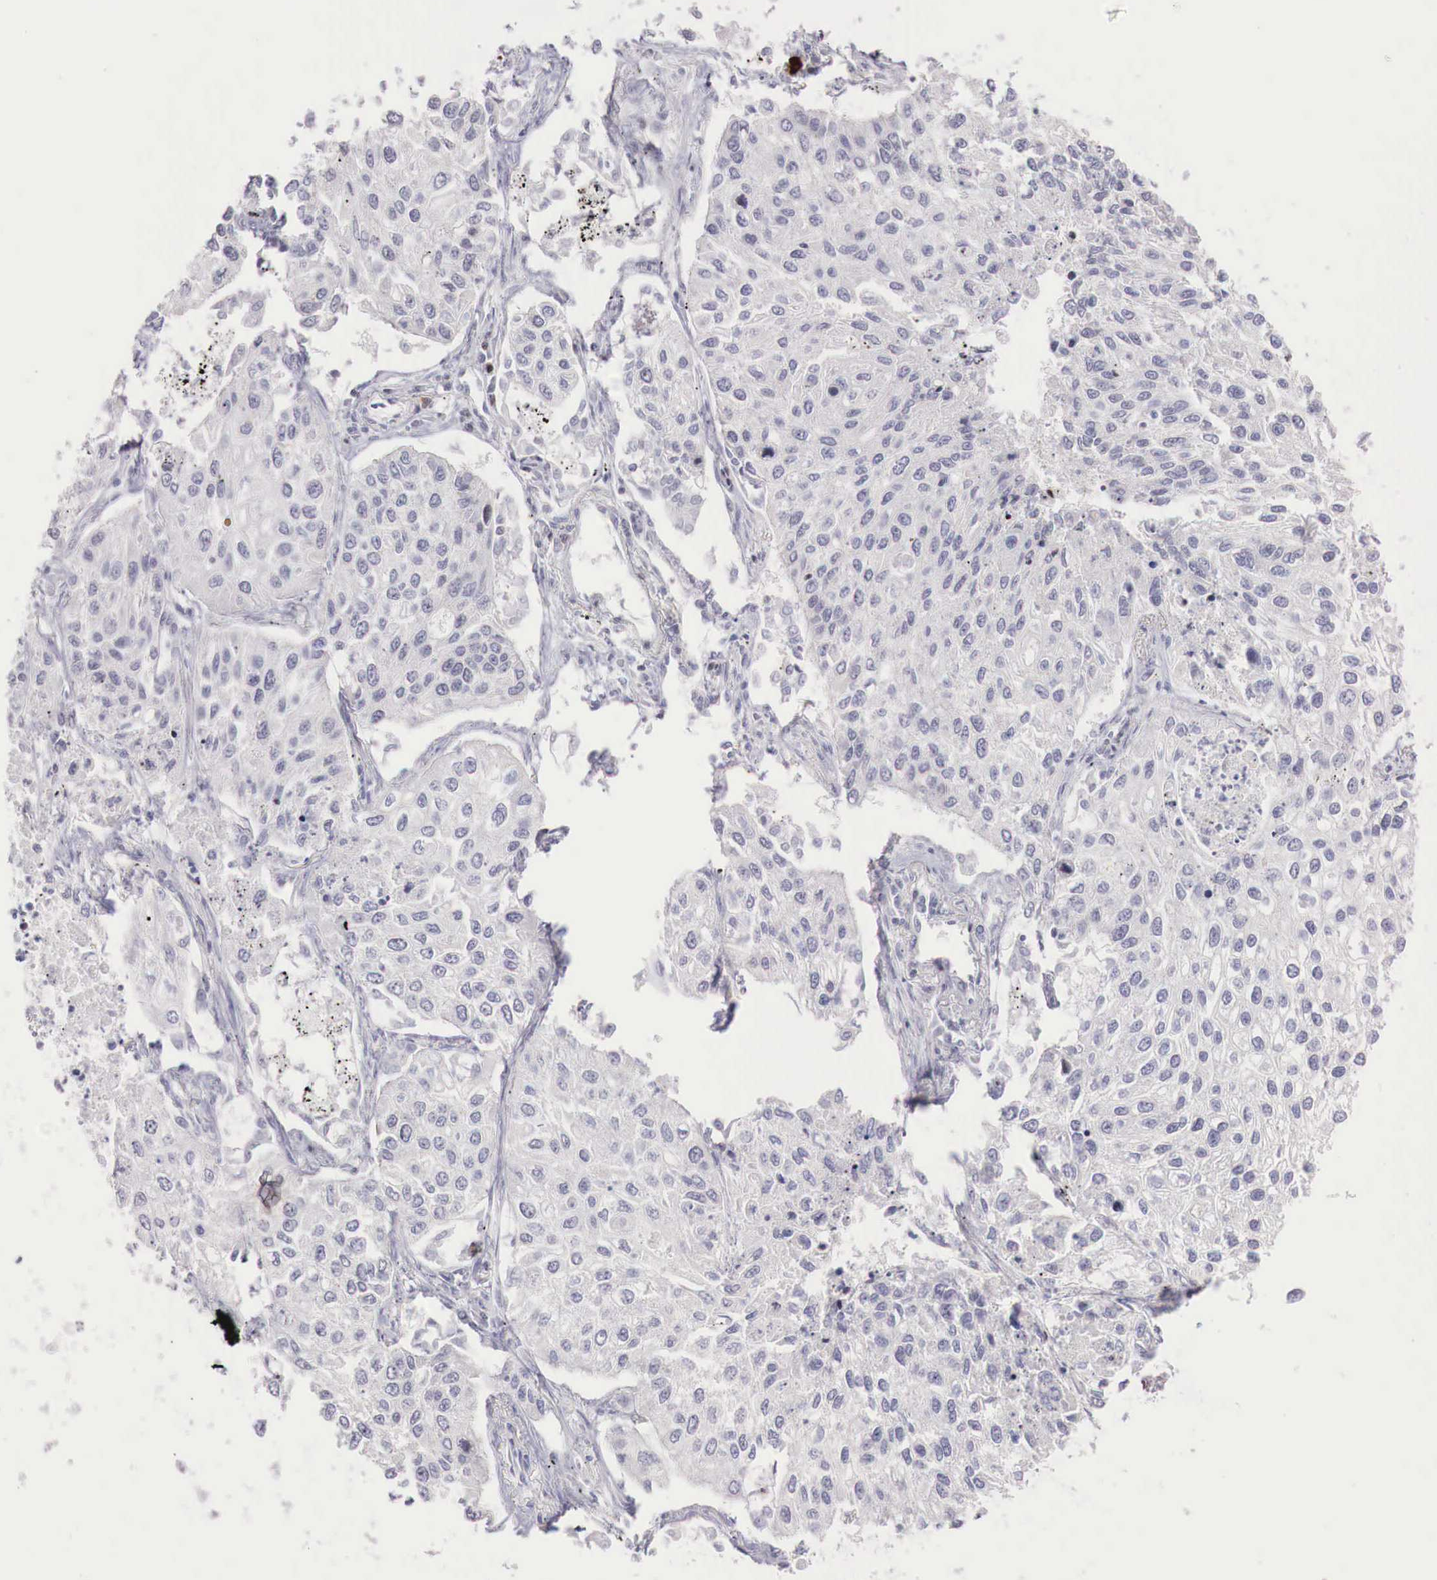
{"staining": {"intensity": "negative", "quantity": "none", "location": "none"}, "tissue": "lung cancer", "cell_type": "Tumor cells", "image_type": "cancer", "snomed": [{"axis": "morphology", "description": "Squamous cell carcinoma, NOS"}, {"axis": "topography", "description": "Lung"}], "caption": "A photomicrograph of human squamous cell carcinoma (lung) is negative for staining in tumor cells.", "gene": "CLCN5", "patient": {"sex": "male", "age": 75}}